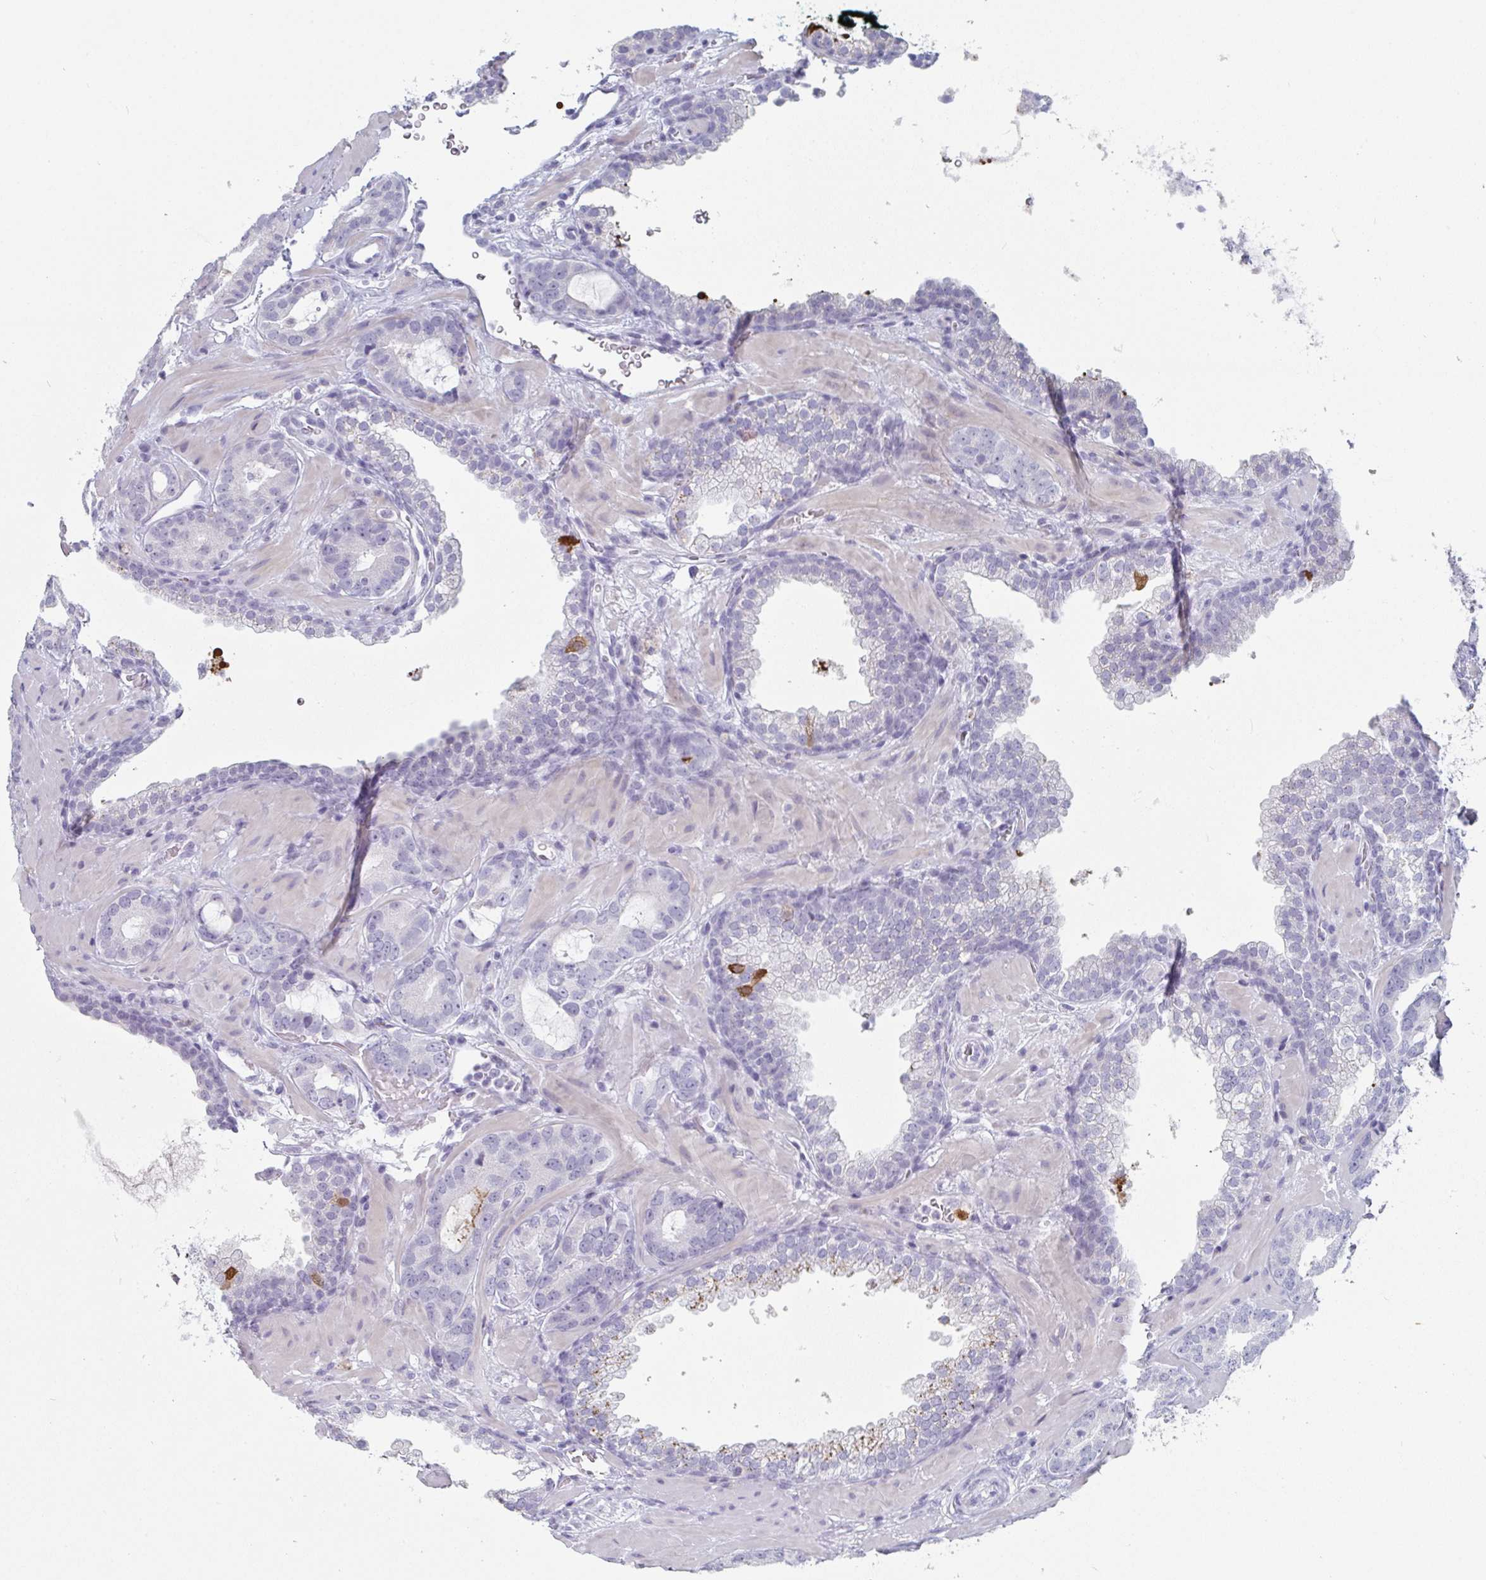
{"staining": {"intensity": "negative", "quantity": "none", "location": "none"}, "tissue": "prostate cancer", "cell_type": "Tumor cells", "image_type": "cancer", "snomed": [{"axis": "morphology", "description": "Adenocarcinoma, Low grade"}, {"axis": "topography", "description": "Prostate"}], "caption": "An immunohistochemistry (IHC) photomicrograph of adenocarcinoma (low-grade) (prostate) is shown. There is no staining in tumor cells of adenocarcinoma (low-grade) (prostate).", "gene": "RUBCN", "patient": {"sex": "male", "age": 62}}